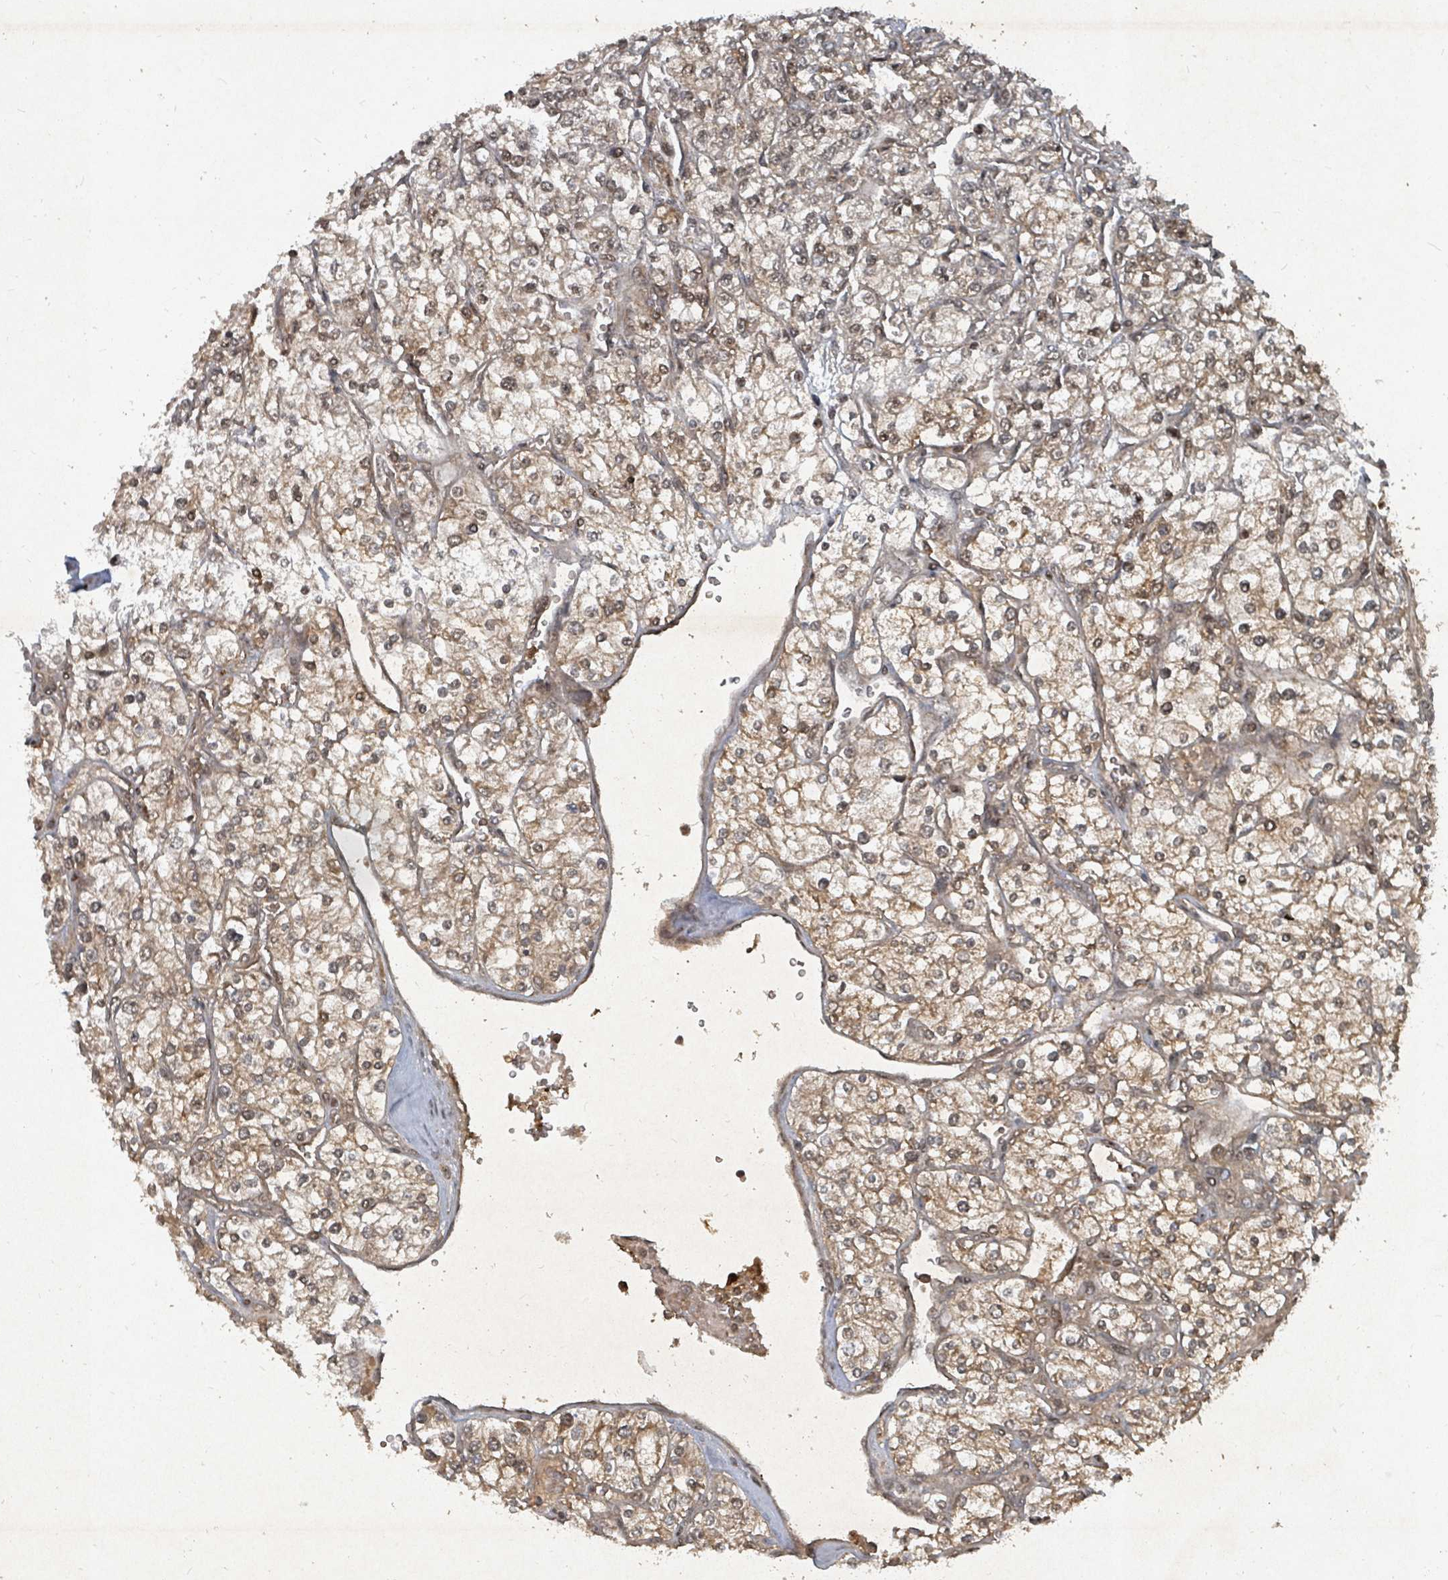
{"staining": {"intensity": "weak", "quantity": ">75%", "location": "cytoplasmic/membranous,nuclear"}, "tissue": "renal cancer", "cell_type": "Tumor cells", "image_type": "cancer", "snomed": [{"axis": "morphology", "description": "Adenocarcinoma, NOS"}, {"axis": "topography", "description": "Kidney"}], "caption": "High-magnification brightfield microscopy of adenocarcinoma (renal) stained with DAB (brown) and counterstained with hematoxylin (blue). tumor cells exhibit weak cytoplasmic/membranous and nuclear positivity is seen in approximately>75% of cells.", "gene": "KDM4E", "patient": {"sex": "male", "age": 80}}